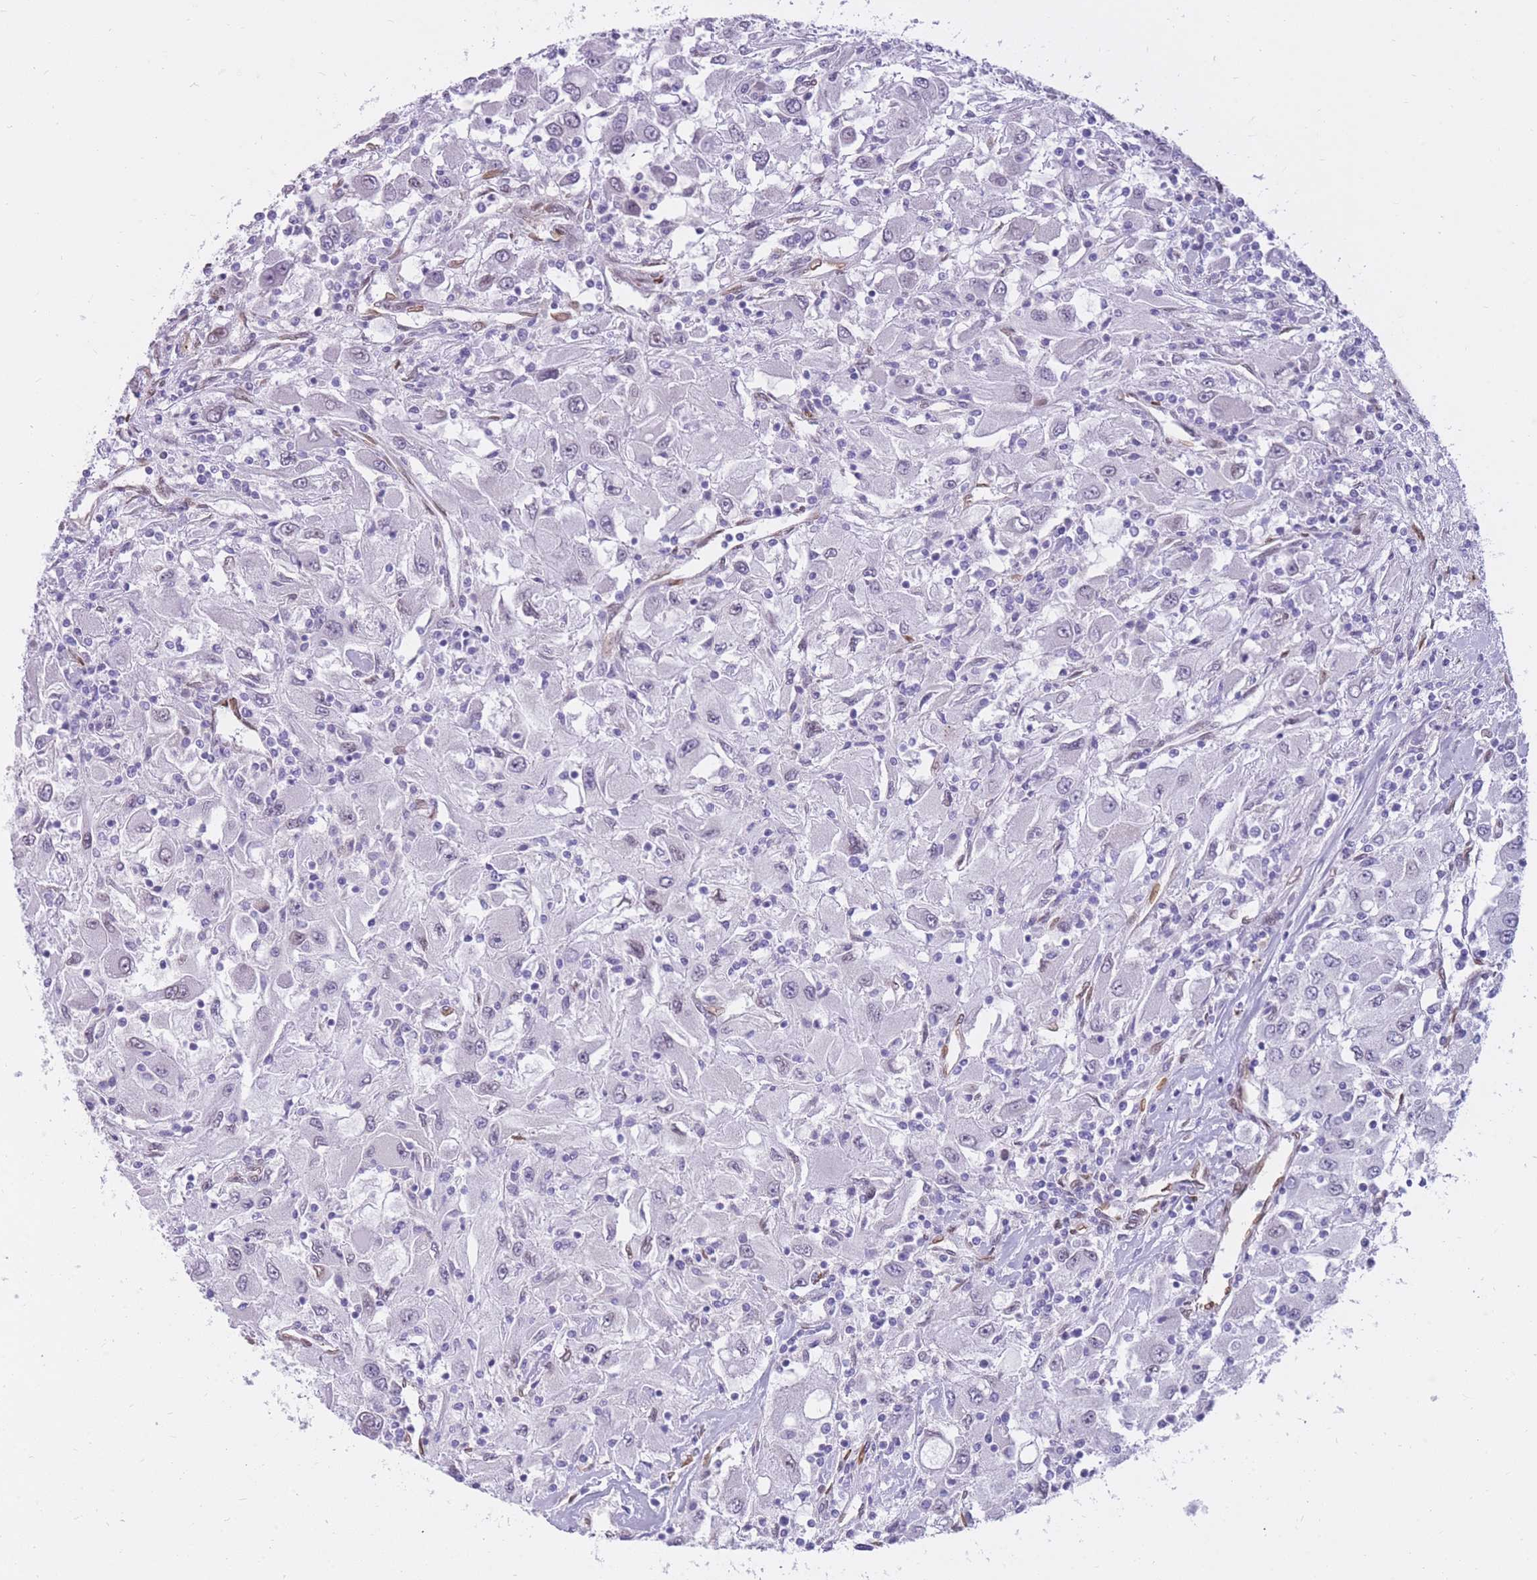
{"staining": {"intensity": "negative", "quantity": "none", "location": "none"}, "tissue": "renal cancer", "cell_type": "Tumor cells", "image_type": "cancer", "snomed": [{"axis": "morphology", "description": "Adenocarcinoma, NOS"}, {"axis": "topography", "description": "Kidney"}], "caption": "DAB (3,3'-diaminobenzidine) immunohistochemical staining of renal cancer shows no significant staining in tumor cells.", "gene": "HOOK2", "patient": {"sex": "female", "age": 67}}